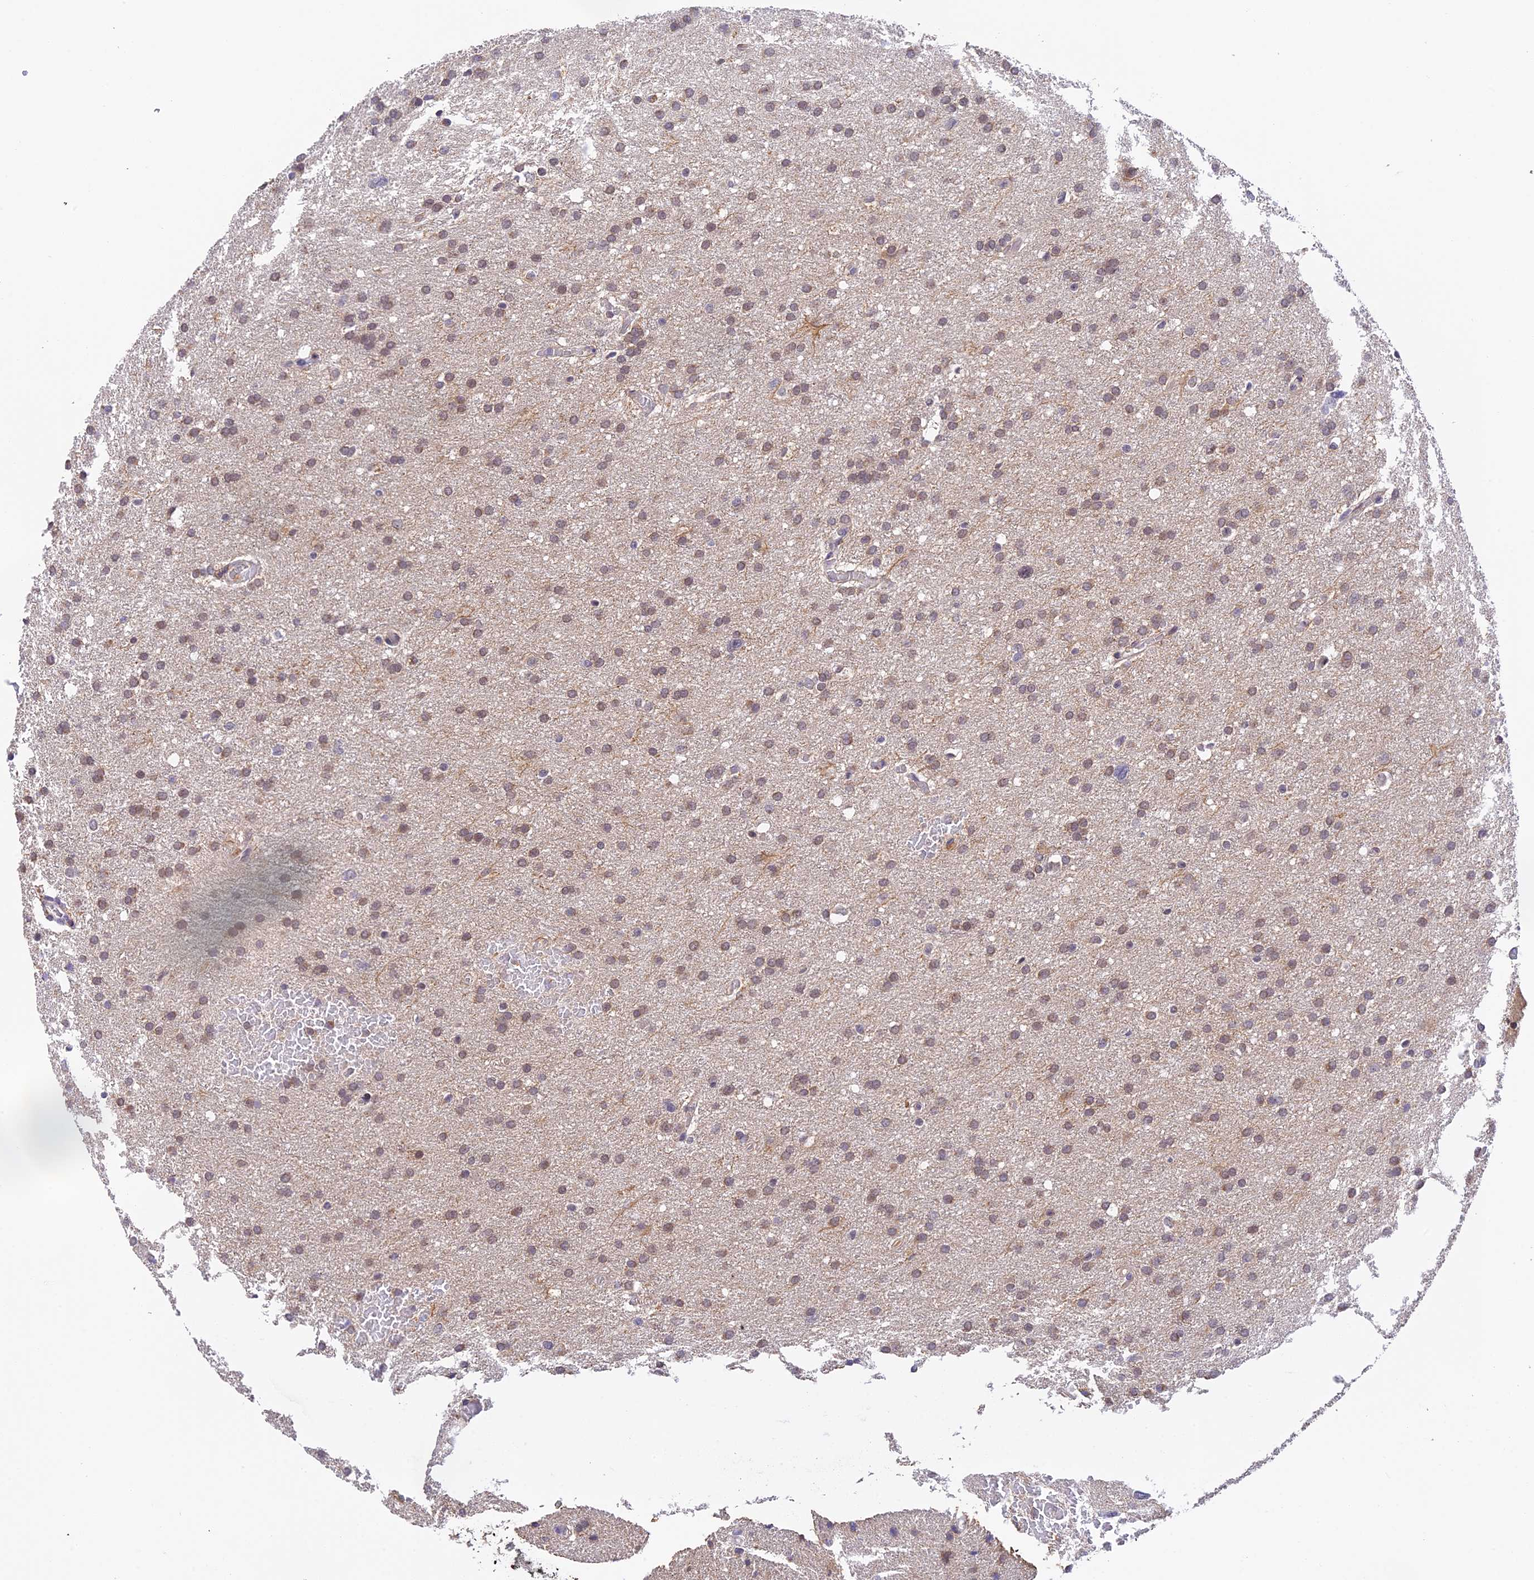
{"staining": {"intensity": "weak", "quantity": "25%-75%", "location": "cytoplasmic/membranous,nuclear"}, "tissue": "glioma", "cell_type": "Tumor cells", "image_type": "cancer", "snomed": [{"axis": "morphology", "description": "Glioma, malignant, High grade"}, {"axis": "topography", "description": "Cerebral cortex"}], "caption": "Immunohistochemistry (IHC) staining of malignant high-grade glioma, which exhibits low levels of weak cytoplasmic/membranous and nuclear expression in about 25%-75% of tumor cells indicating weak cytoplasmic/membranous and nuclear protein staining. The staining was performed using DAB (brown) for protein detection and nuclei were counterstained in hematoxylin (blue).", "gene": "PEX16", "patient": {"sex": "female", "age": 36}}